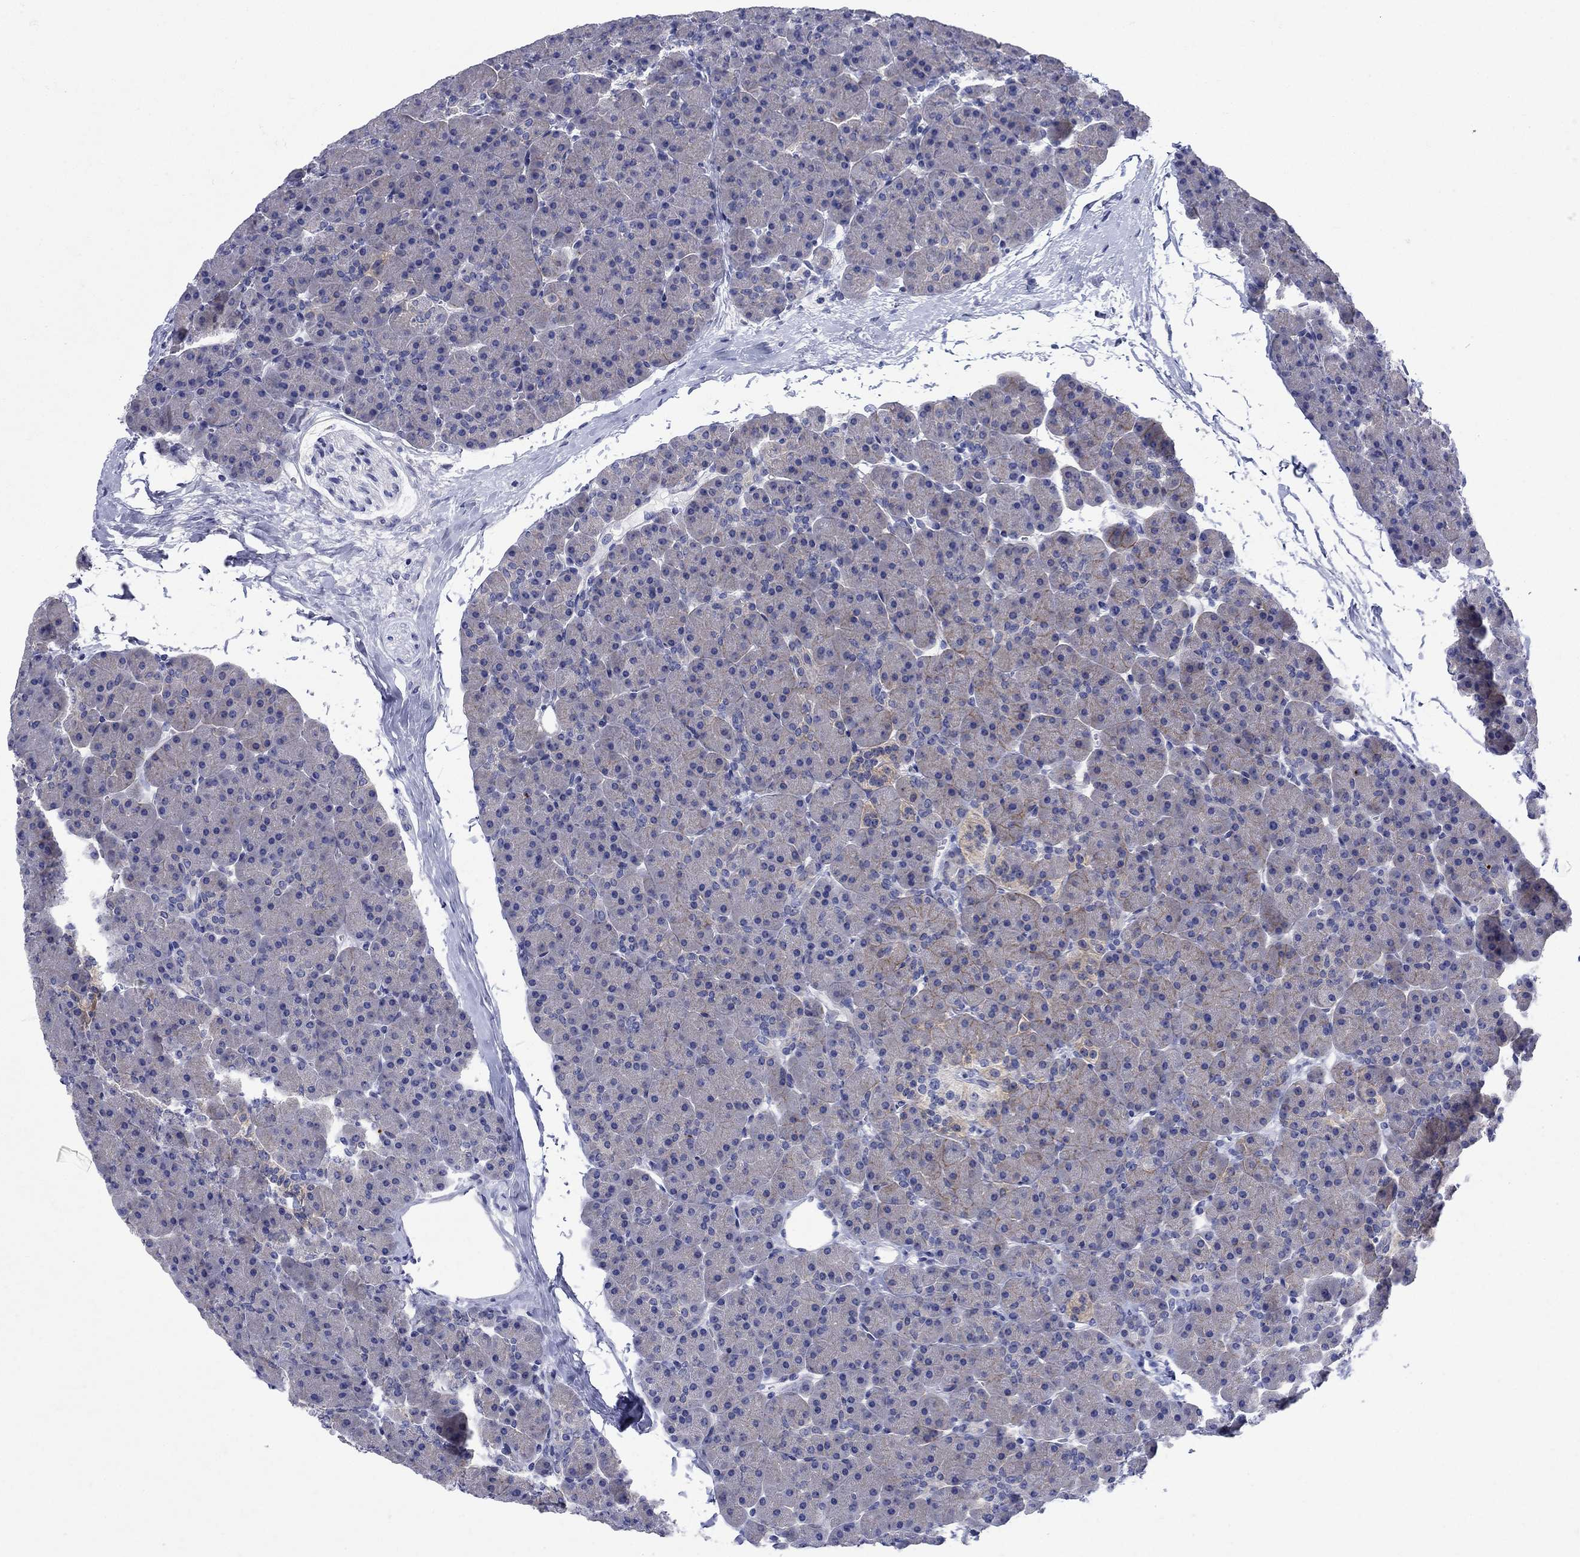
{"staining": {"intensity": "weak", "quantity": "<25%", "location": "cytoplasmic/membranous"}, "tissue": "pancreas", "cell_type": "Exocrine glandular cells", "image_type": "normal", "snomed": [{"axis": "morphology", "description": "Normal tissue, NOS"}, {"axis": "topography", "description": "Pancreas"}], "caption": "Immunohistochemical staining of unremarkable human pancreas exhibits no significant expression in exocrine glandular cells. (Stains: DAB IHC with hematoxylin counter stain, Microscopy: brightfield microscopy at high magnification).", "gene": "SULT2B1", "patient": {"sex": "female", "age": 44}}